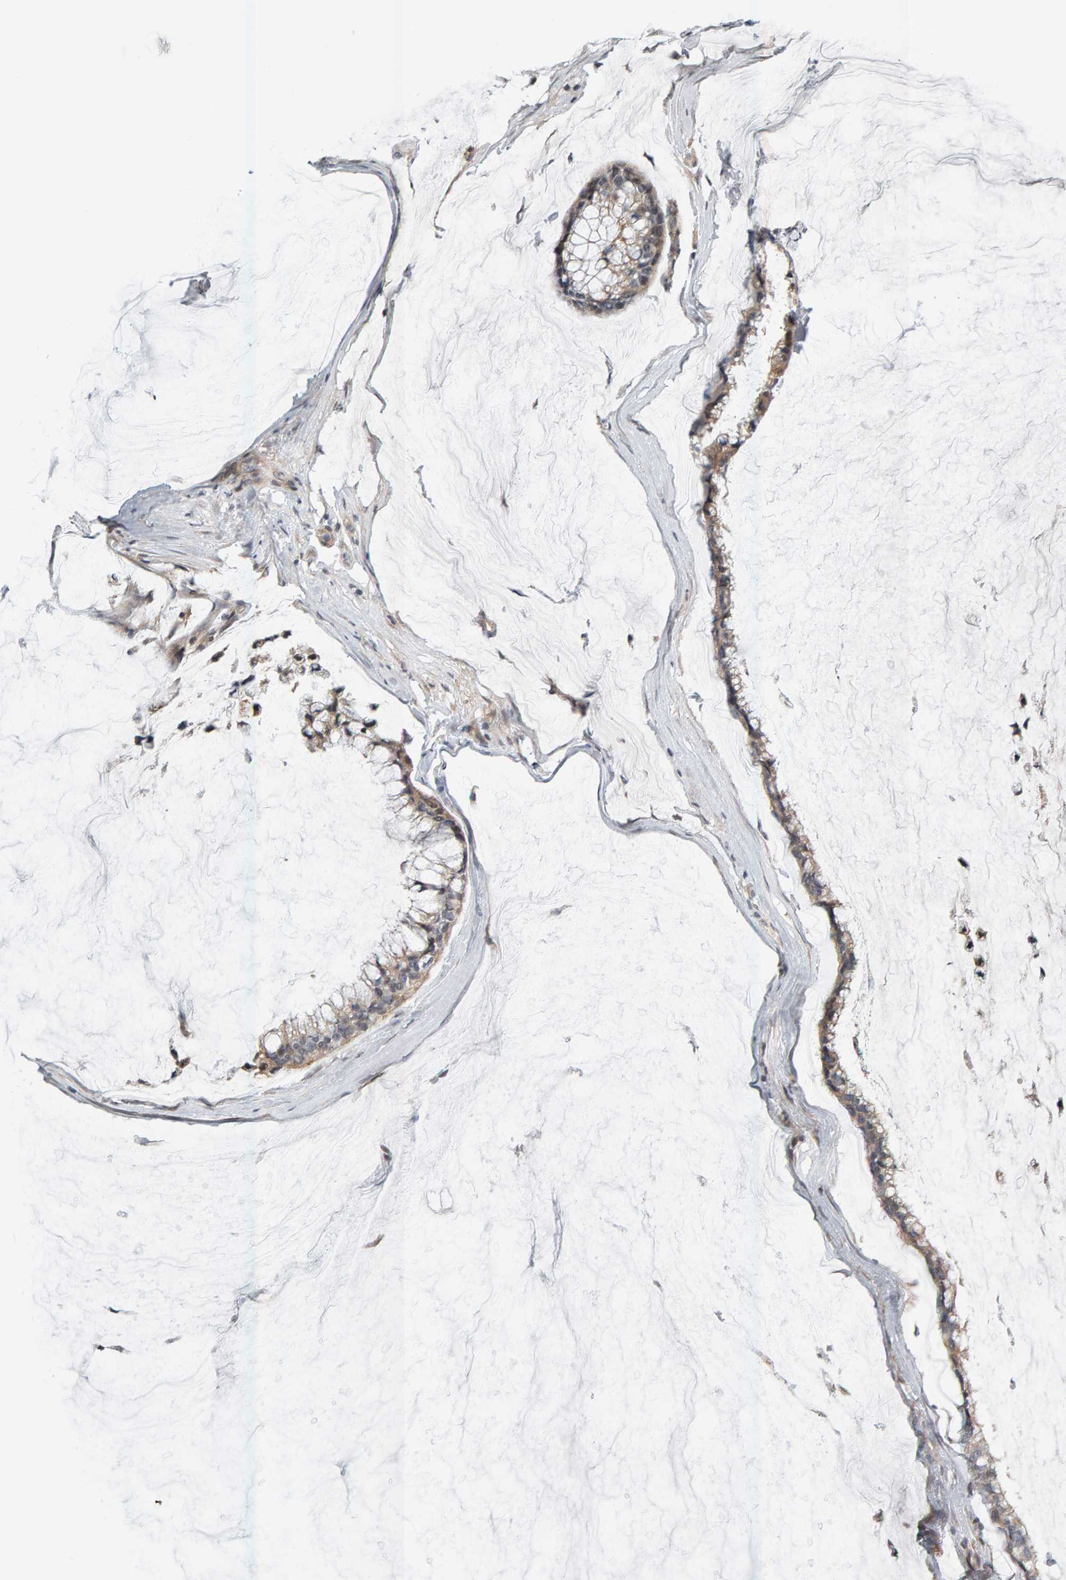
{"staining": {"intensity": "weak", "quantity": ">75%", "location": "cytoplasmic/membranous"}, "tissue": "ovarian cancer", "cell_type": "Tumor cells", "image_type": "cancer", "snomed": [{"axis": "morphology", "description": "Cystadenocarcinoma, mucinous, NOS"}, {"axis": "topography", "description": "Ovary"}], "caption": "An immunohistochemistry (IHC) histopathology image of neoplastic tissue is shown. Protein staining in brown highlights weak cytoplasmic/membranous positivity in ovarian cancer (mucinous cystadenocarcinoma) within tumor cells.", "gene": "ZNF160", "patient": {"sex": "female", "age": 39}}